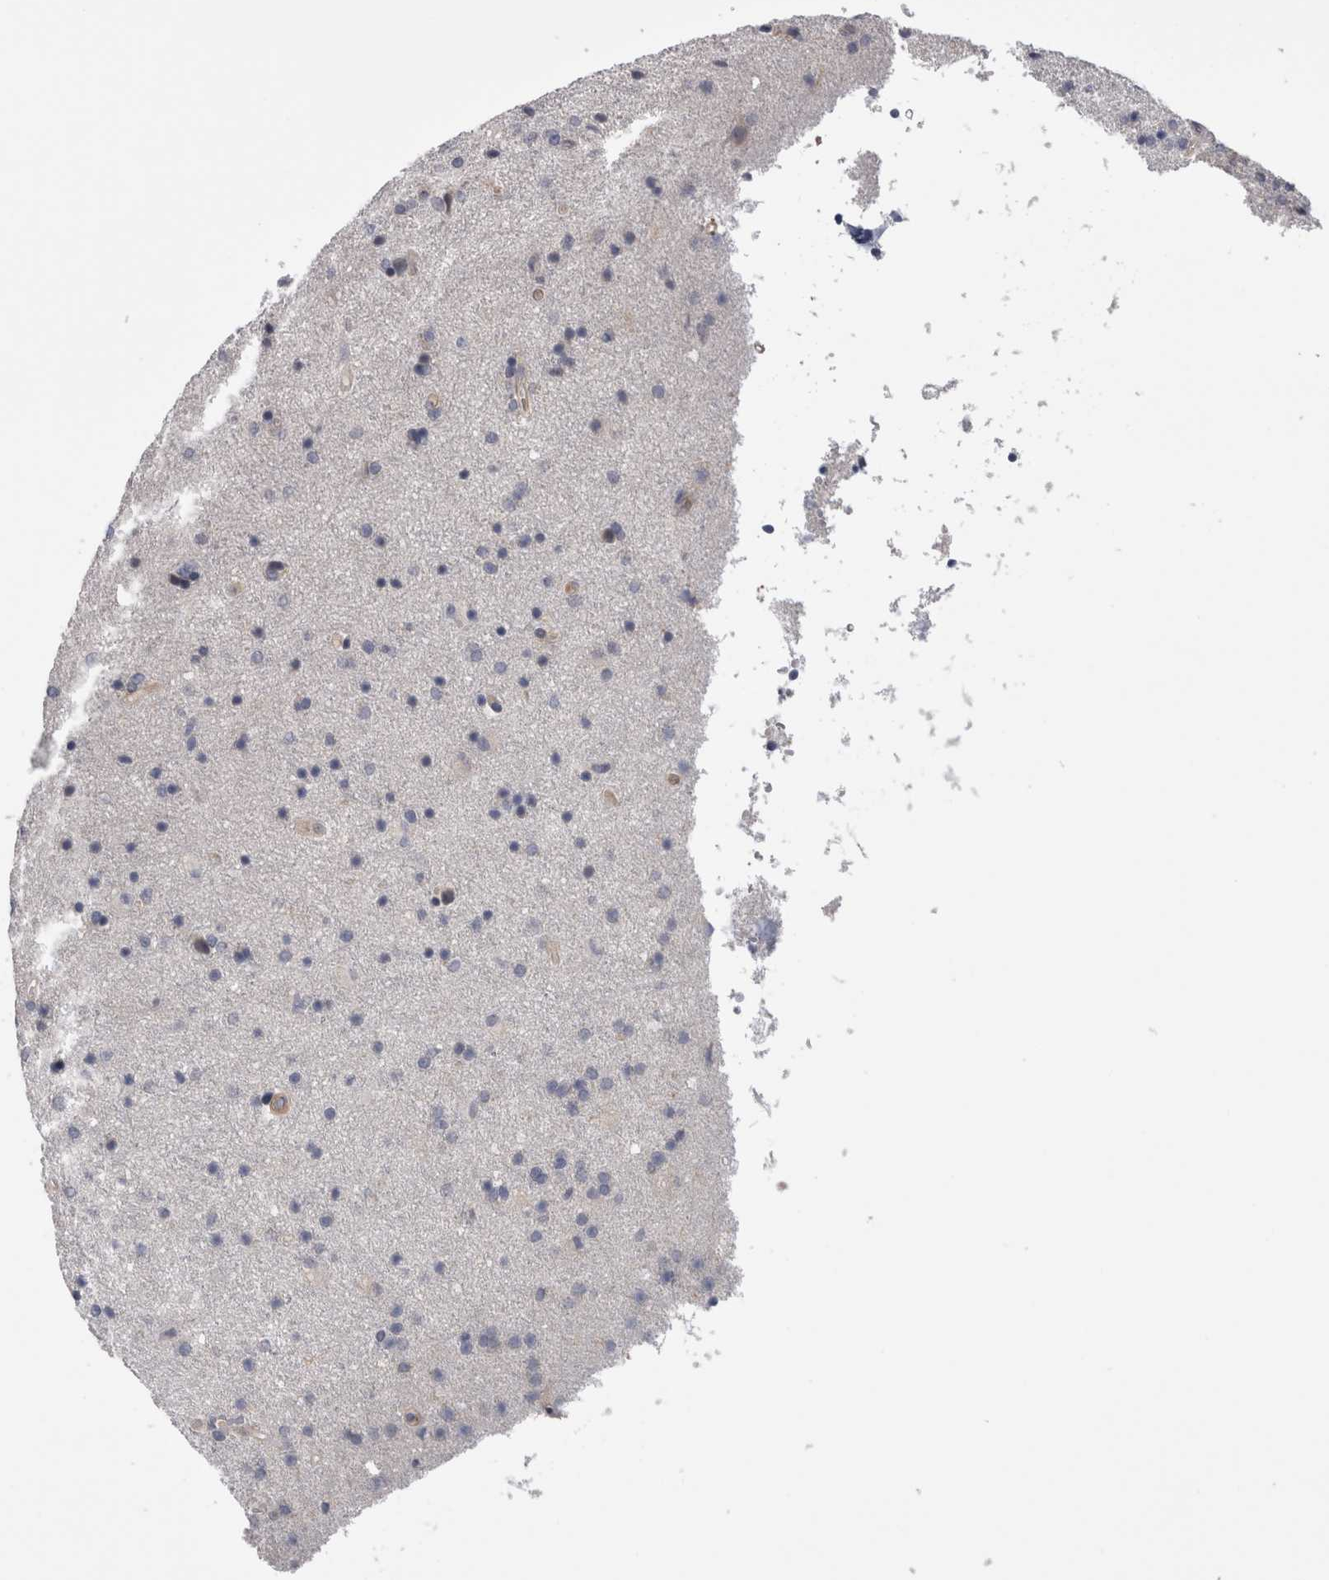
{"staining": {"intensity": "negative", "quantity": "none", "location": "none"}, "tissue": "glioma", "cell_type": "Tumor cells", "image_type": "cancer", "snomed": [{"axis": "morphology", "description": "Glioma, malignant, High grade"}, {"axis": "topography", "description": "Brain"}], "caption": "Immunohistochemistry histopathology image of malignant high-grade glioma stained for a protein (brown), which demonstrates no staining in tumor cells.", "gene": "ARHGAP29", "patient": {"sex": "male", "age": 72}}